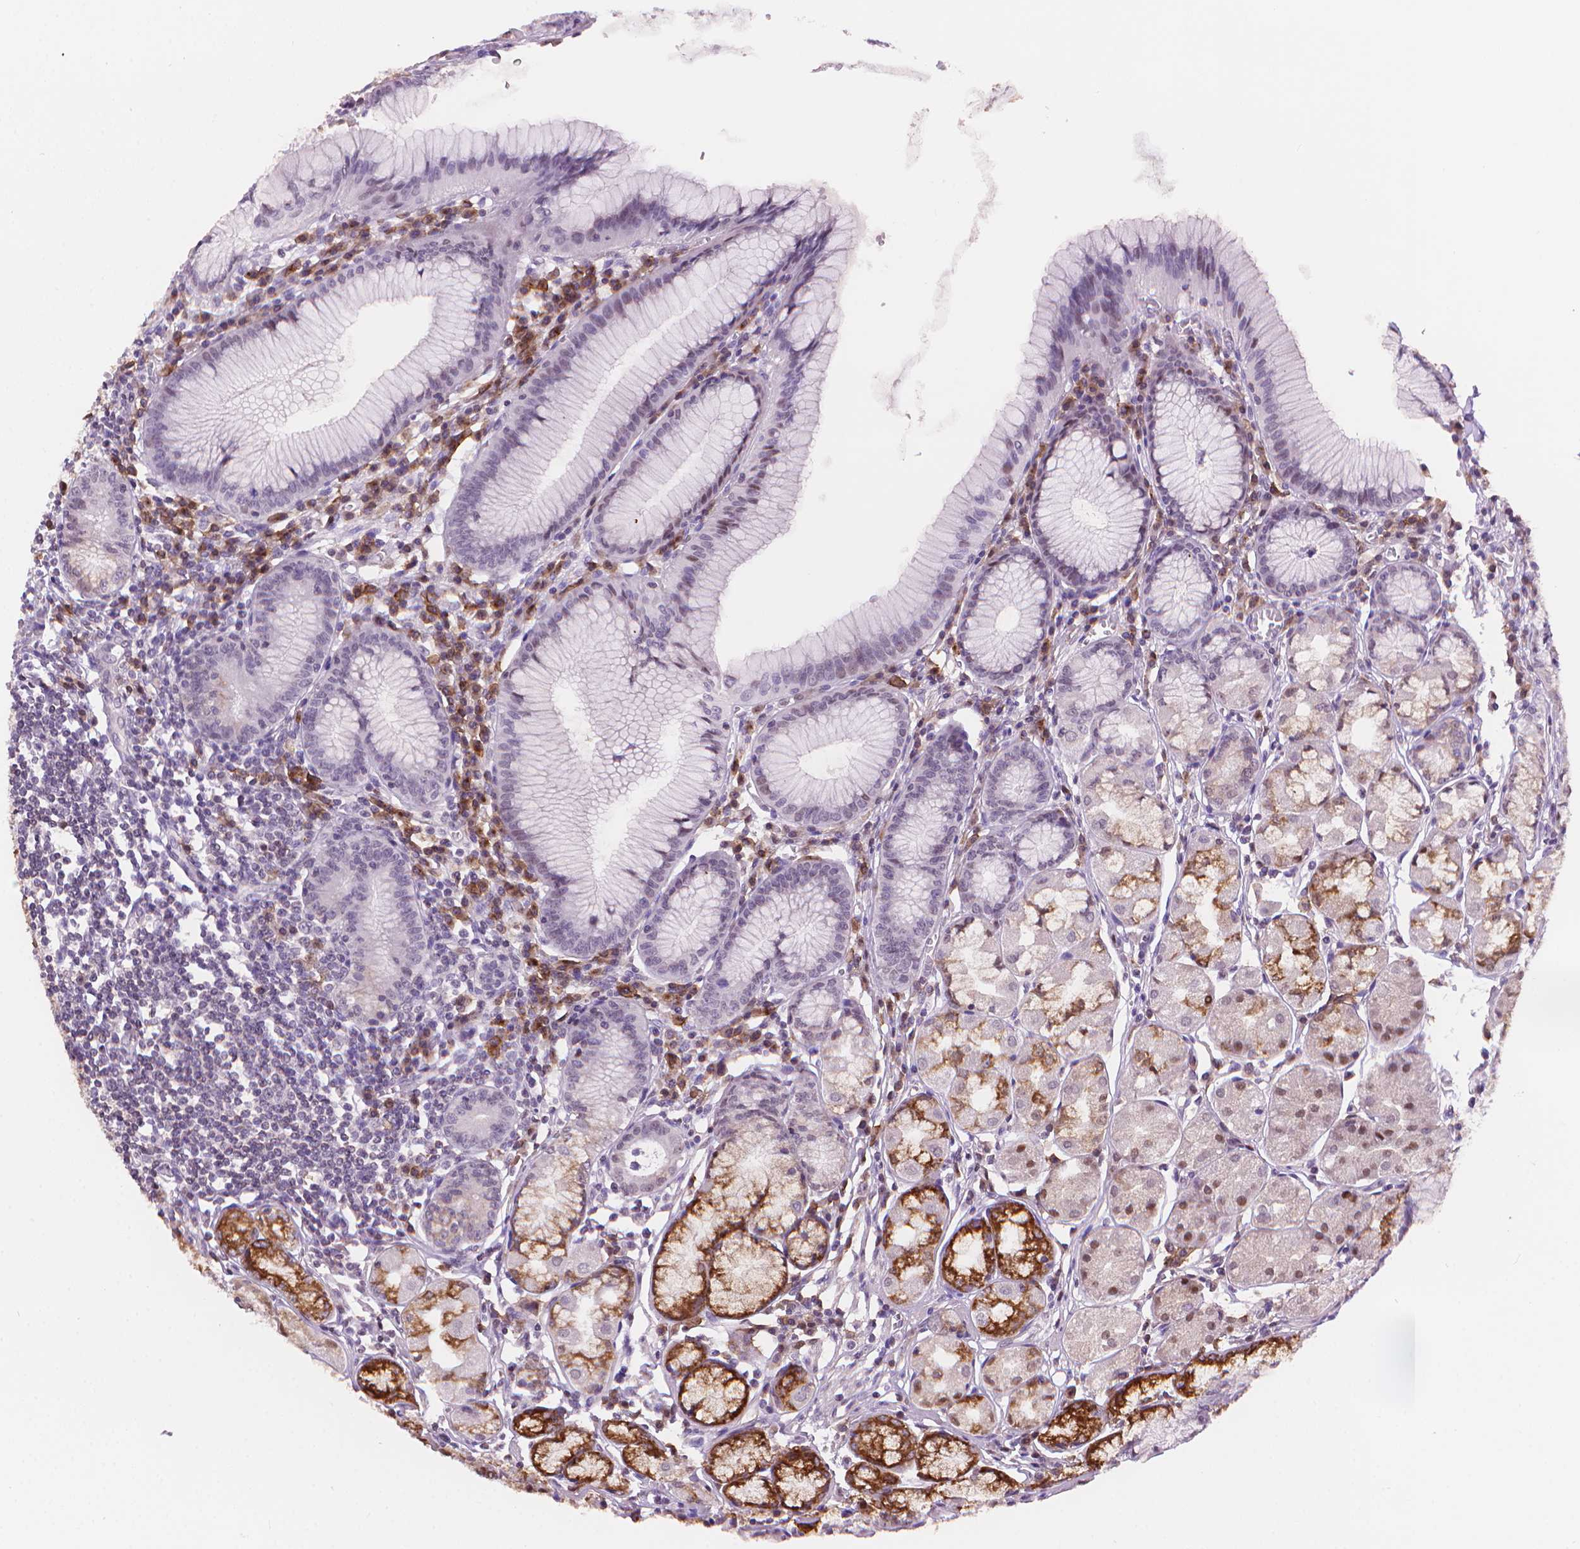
{"staining": {"intensity": "strong", "quantity": "<25%", "location": "cytoplasmic/membranous,nuclear"}, "tissue": "stomach", "cell_type": "Glandular cells", "image_type": "normal", "snomed": [{"axis": "morphology", "description": "Normal tissue, NOS"}, {"axis": "topography", "description": "Stomach"}], "caption": "This image demonstrates immunohistochemistry (IHC) staining of unremarkable human stomach, with medium strong cytoplasmic/membranous,nuclear positivity in about <25% of glandular cells.", "gene": "TMEM184A", "patient": {"sex": "male", "age": 55}}